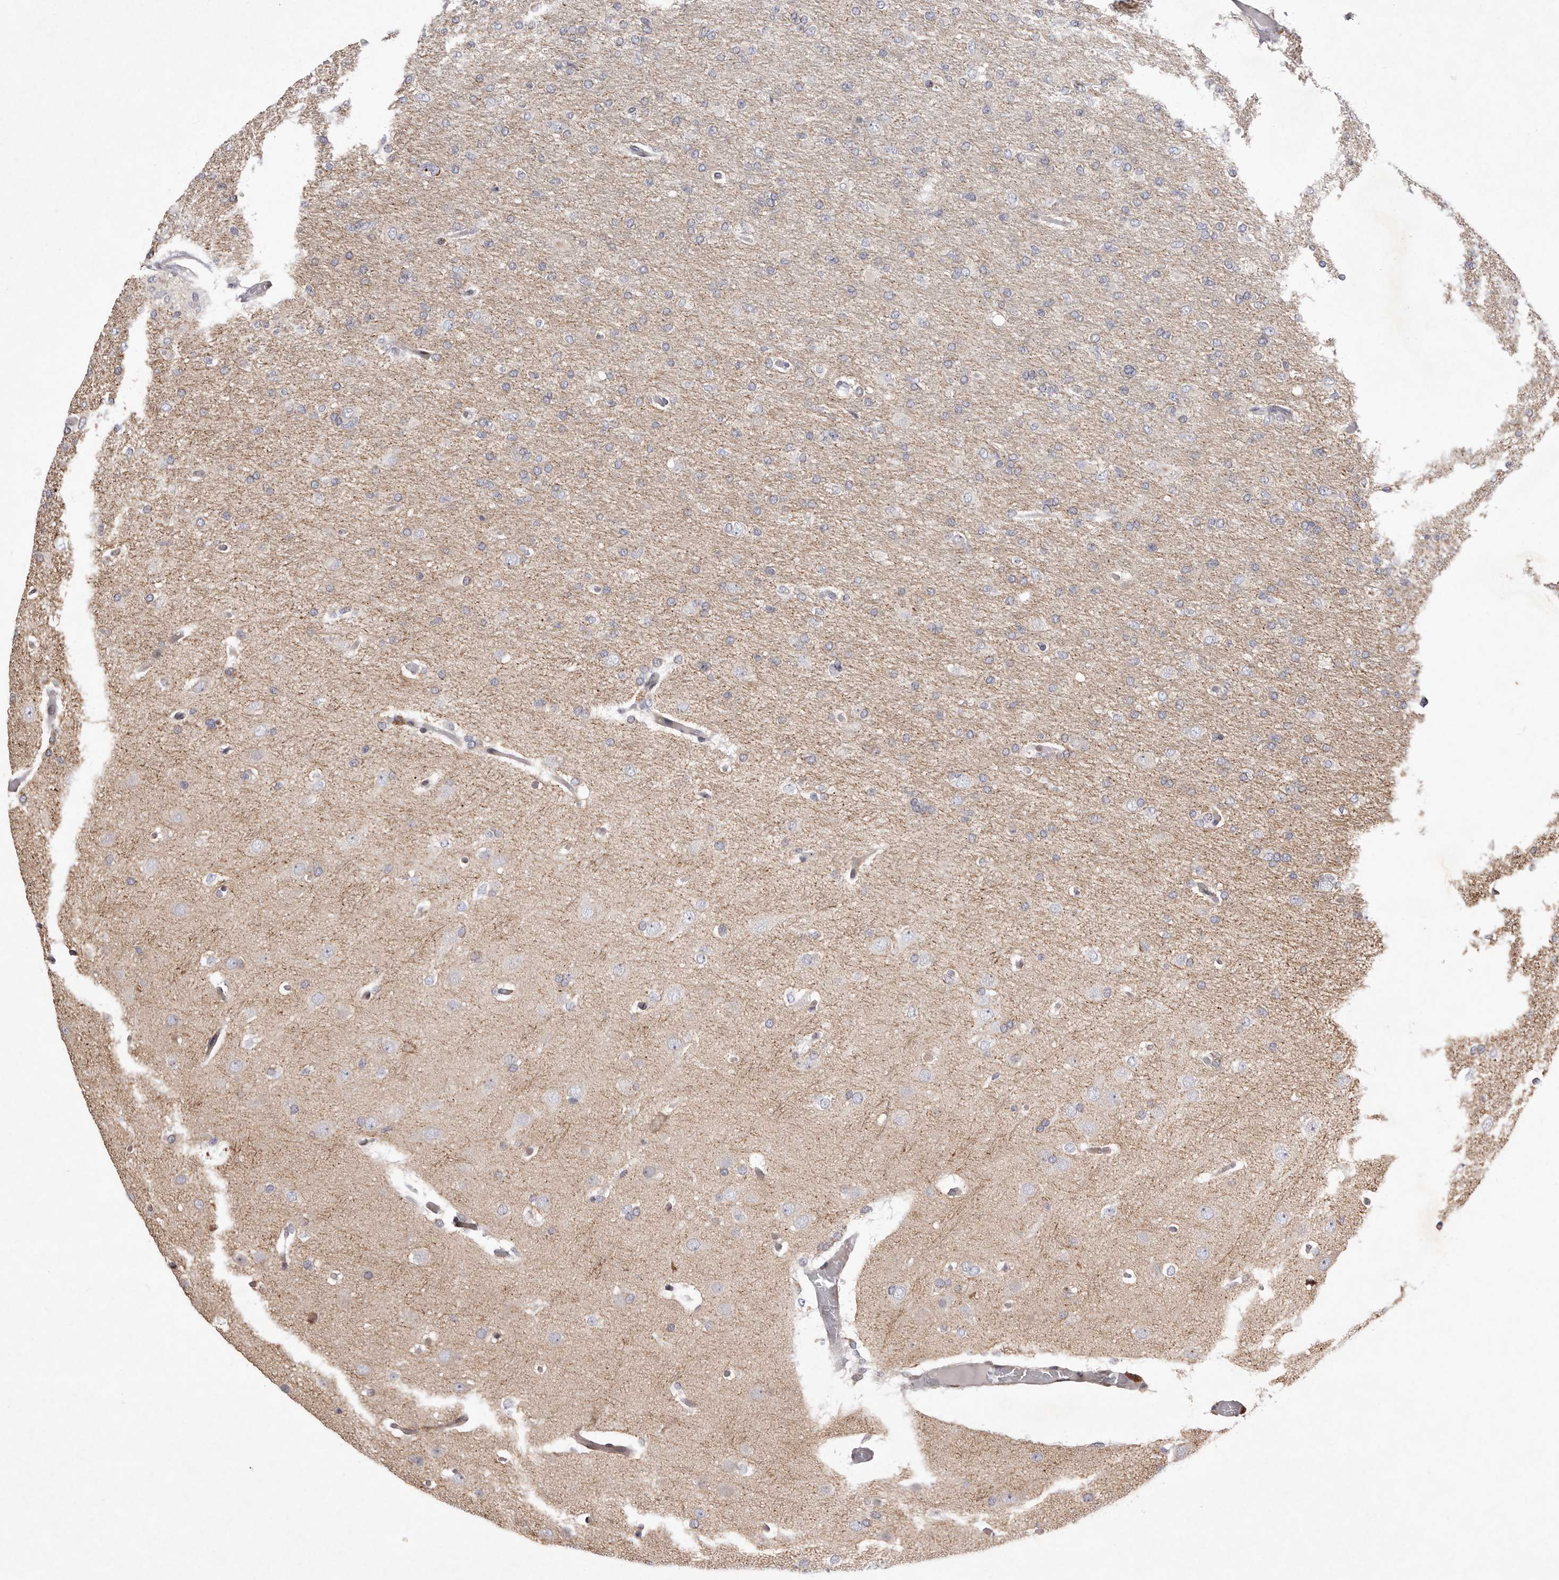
{"staining": {"intensity": "negative", "quantity": "none", "location": "none"}, "tissue": "glioma", "cell_type": "Tumor cells", "image_type": "cancer", "snomed": [{"axis": "morphology", "description": "Glioma, malignant, High grade"}, {"axis": "topography", "description": "Cerebral cortex"}], "caption": "Tumor cells are negative for brown protein staining in glioma.", "gene": "TIMM17B", "patient": {"sex": "female", "age": 36}}